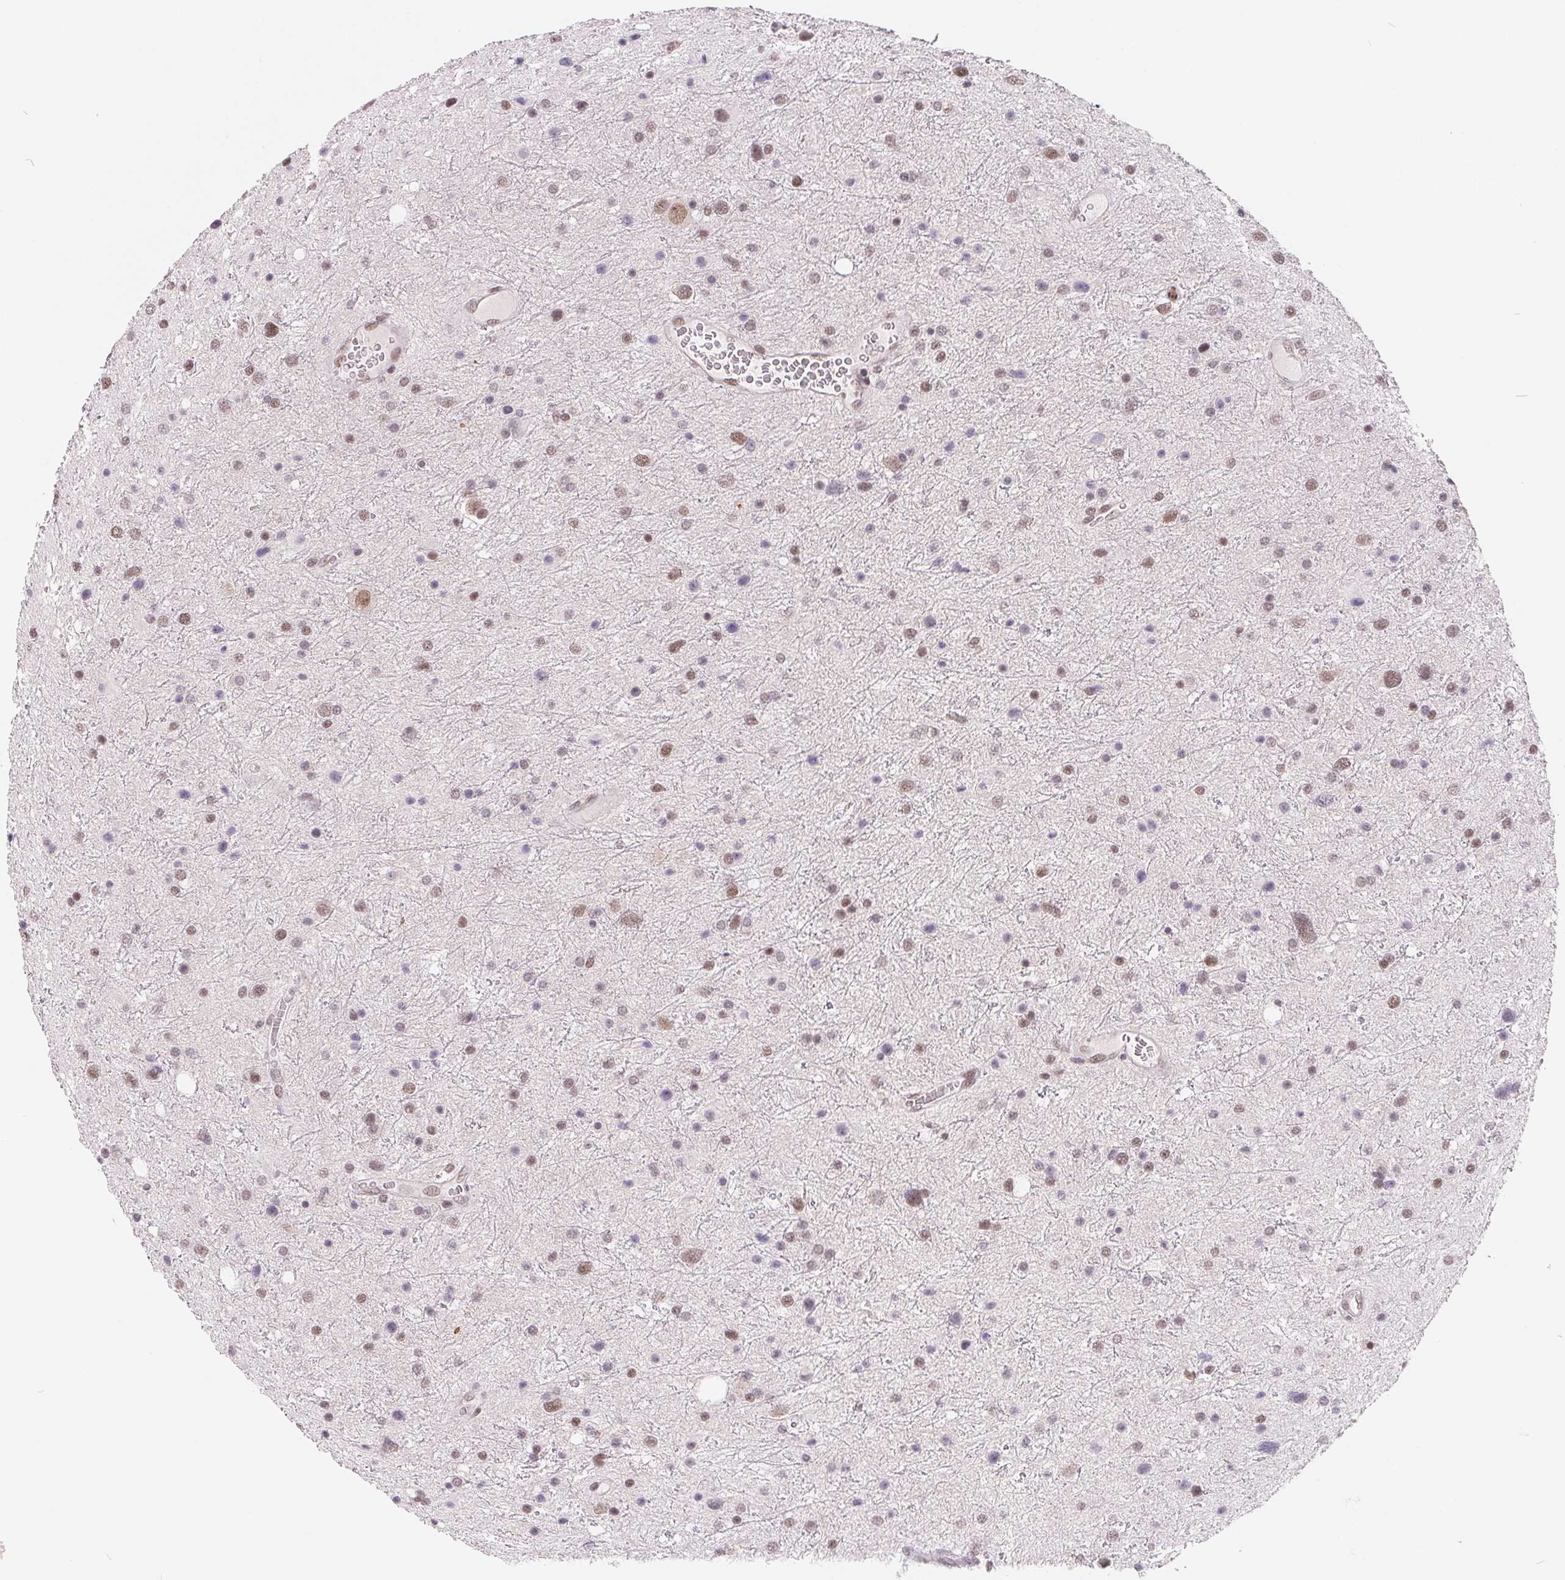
{"staining": {"intensity": "moderate", "quantity": "25%-75%", "location": "nuclear"}, "tissue": "glioma", "cell_type": "Tumor cells", "image_type": "cancer", "snomed": [{"axis": "morphology", "description": "Glioma, malignant, Low grade"}, {"axis": "topography", "description": "Brain"}], "caption": "Glioma stained for a protein displays moderate nuclear positivity in tumor cells.", "gene": "TCERG1", "patient": {"sex": "female", "age": 32}}